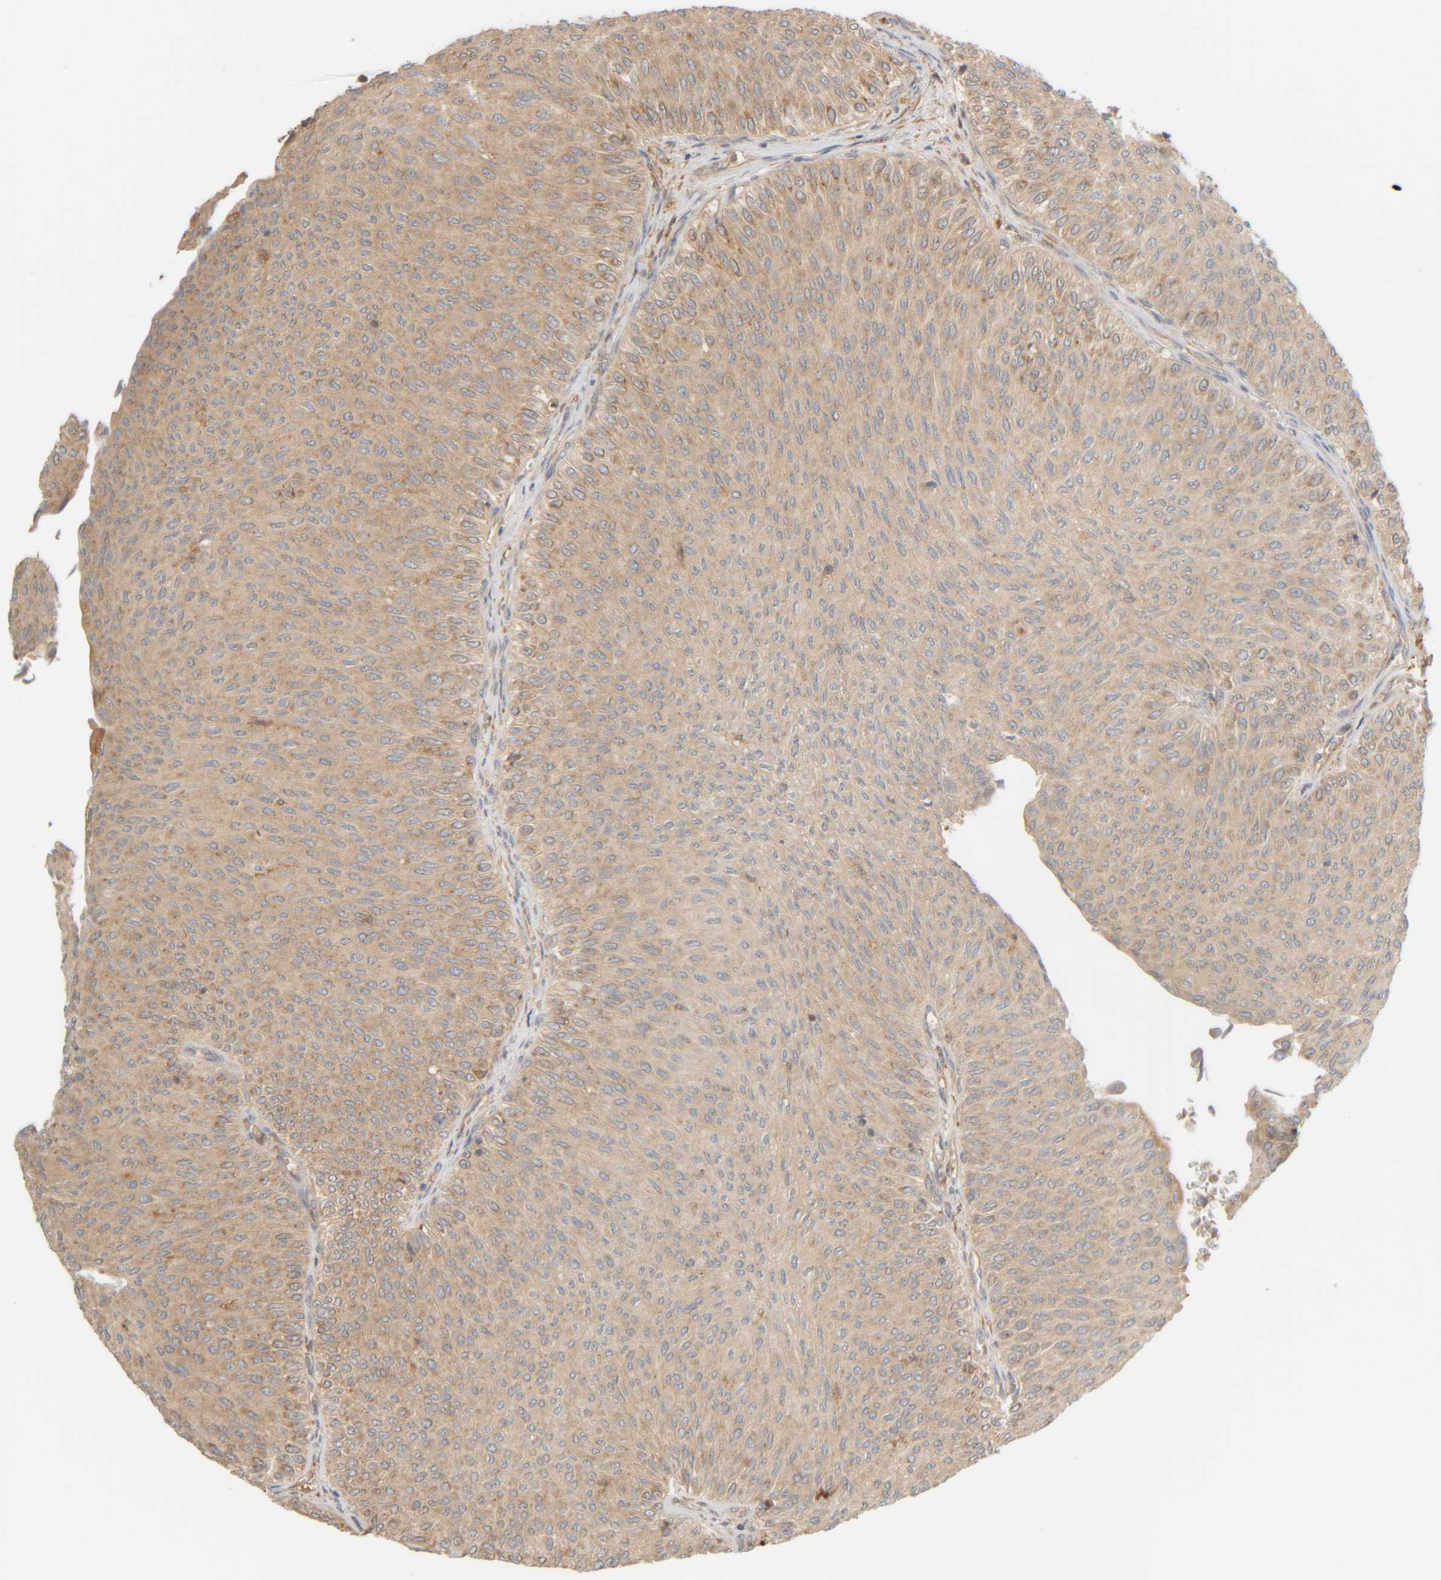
{"staining": {"intensity": "weak", "quantity": "25%-75%", "location": "cytoplasmic/membranous"}, "tissue": "urothelial cancer", "cell_type": "Tumor cells", "image_type": "cancer", "snomed": [{"axis": "morphology", "description": "Urothelial carcinoma, Low grade"}, {"axis": "topography", "description": "Urinary bladder"}], "caption": "Urothelial cancer stained for a protein displays weak cytoplasmic/membranous positivity in tumor cells. Immunohistochemistry stains the protein of interest in brown and the nuclei are stained blue.", "gene": "TMEM192", "patient": {"sex": "male", "age": 78}}